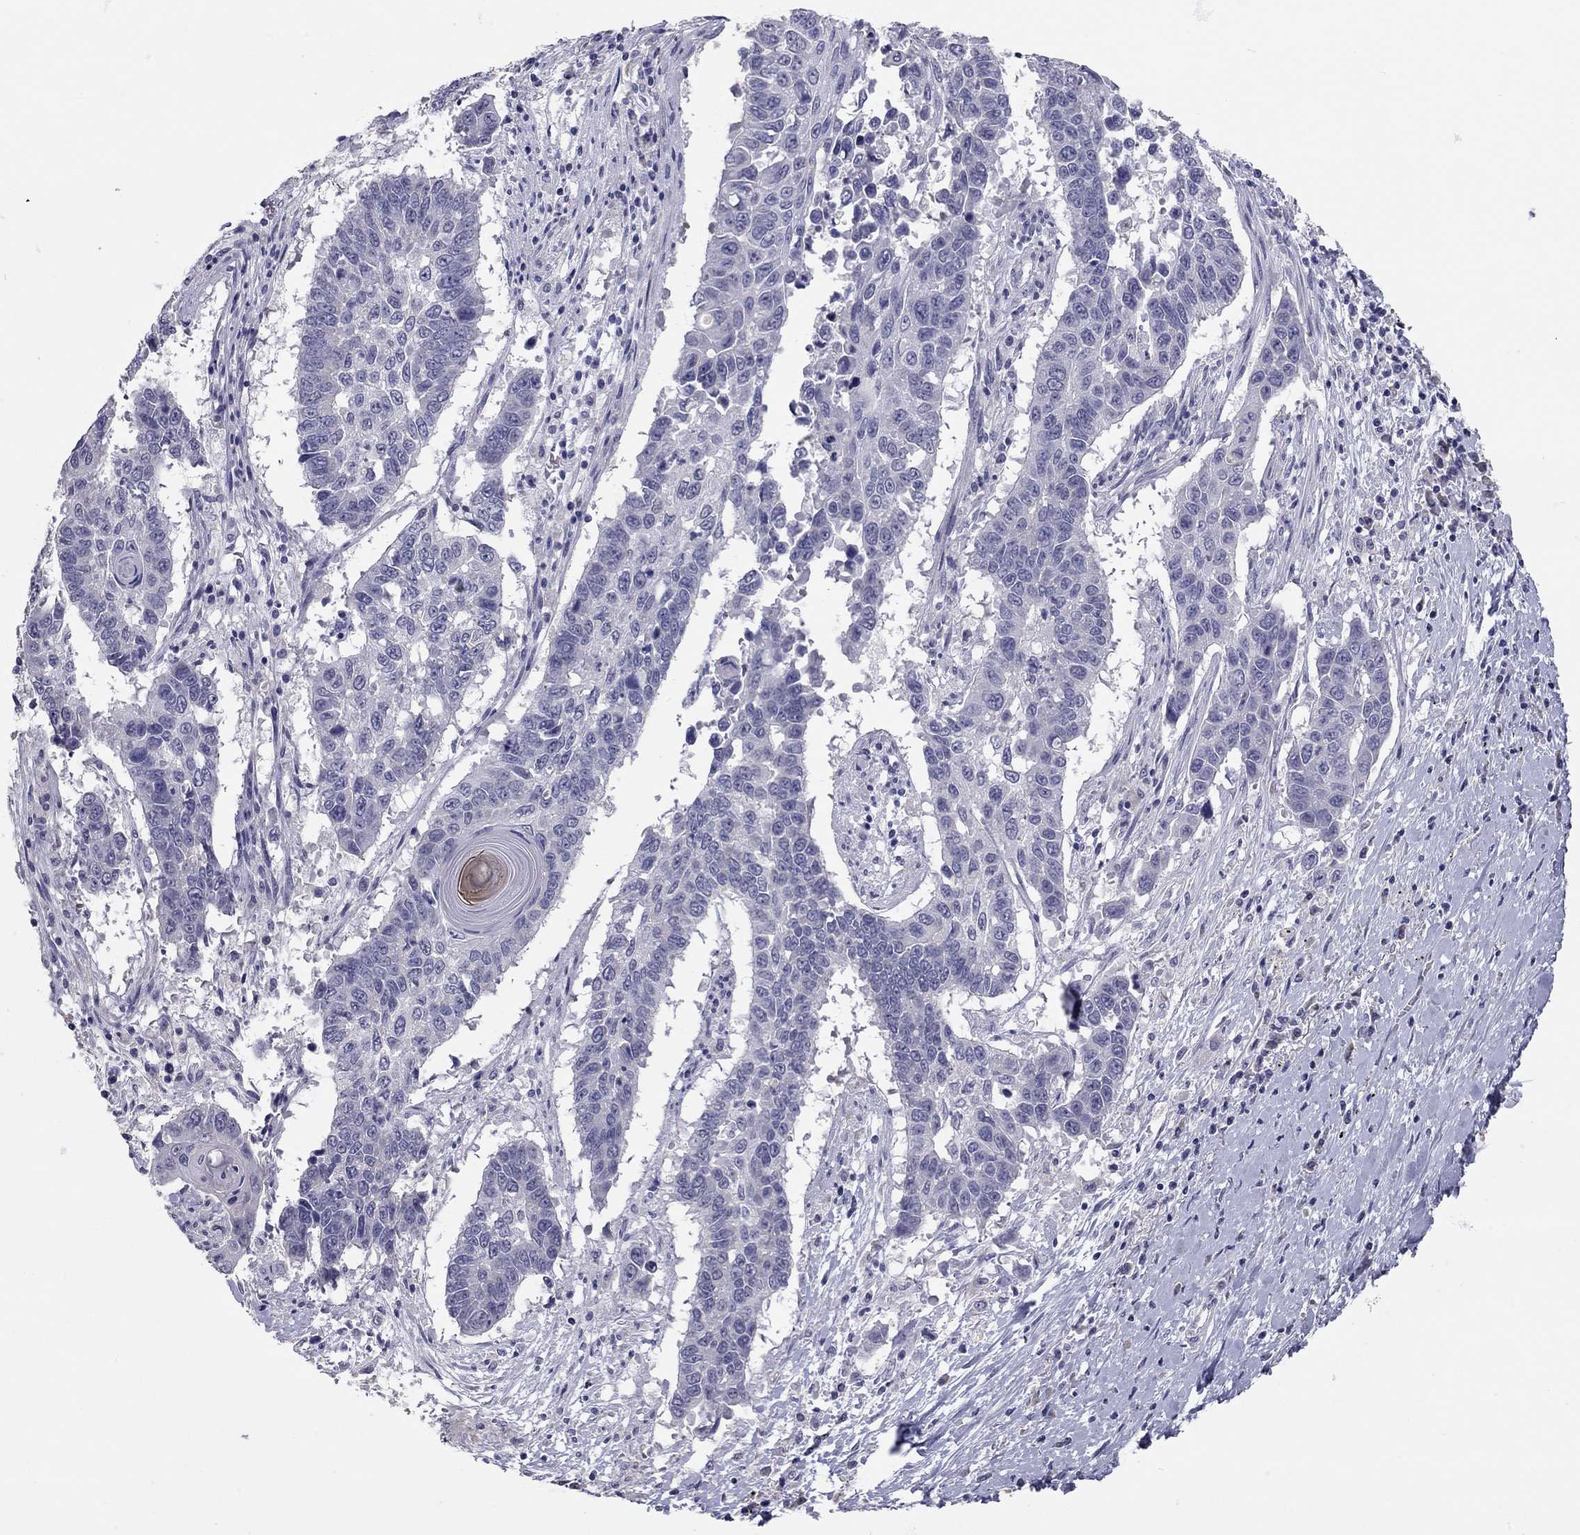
{"staining": {"intensity": "negative", "quantity": "none", "location": "none"}, "tissue": "lung cancer", "cell_type": "Tumor cells", "image_type": "cancer", "snomed": [{"axis": "morphology", "description": "Squamous cell carcinoma, NOS"}, {"axis": "topography", "description": "Lung"}], "caption": "Tumor cells are negative for brown protein staining in lung cancer.", "gene": "SCARB1", "patient": {"sex": "male", "age": 73}}